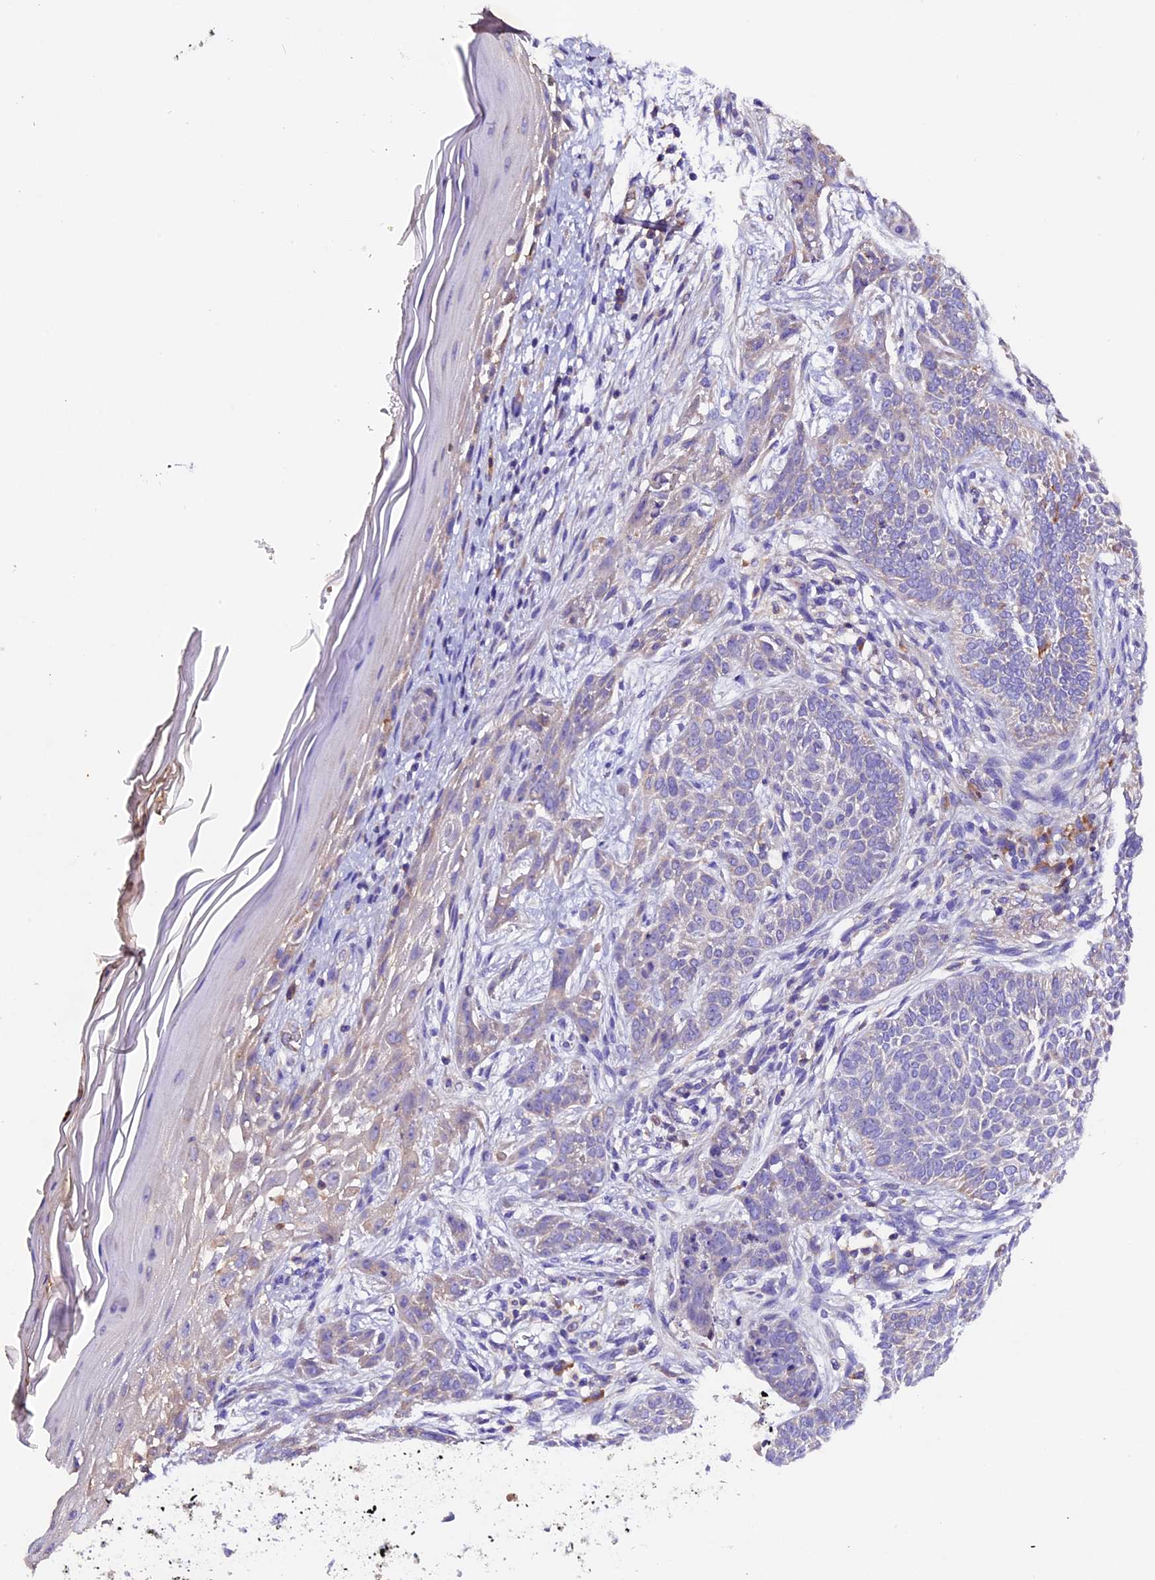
{"staining": {"intensity": "negative", "quantity": "none", "location": "none"}, "tissue": "skin cancer", "cell_type": "Tumor cells", "image_type": "cancer", "snomed": [{"axis": "morphology", "description": "Basal cell carcinoma"}, {"axis": "topography", "description": "Skin"}], "caption": "Immunohistochemistry photomicrograph of neoplastic tissue: basal cell carcinoma (skin) stained with DAB displays no significant protein positivity in tumor cells.", "gene": "SIX5", "patient": {"sex": "male", "age": 85}}